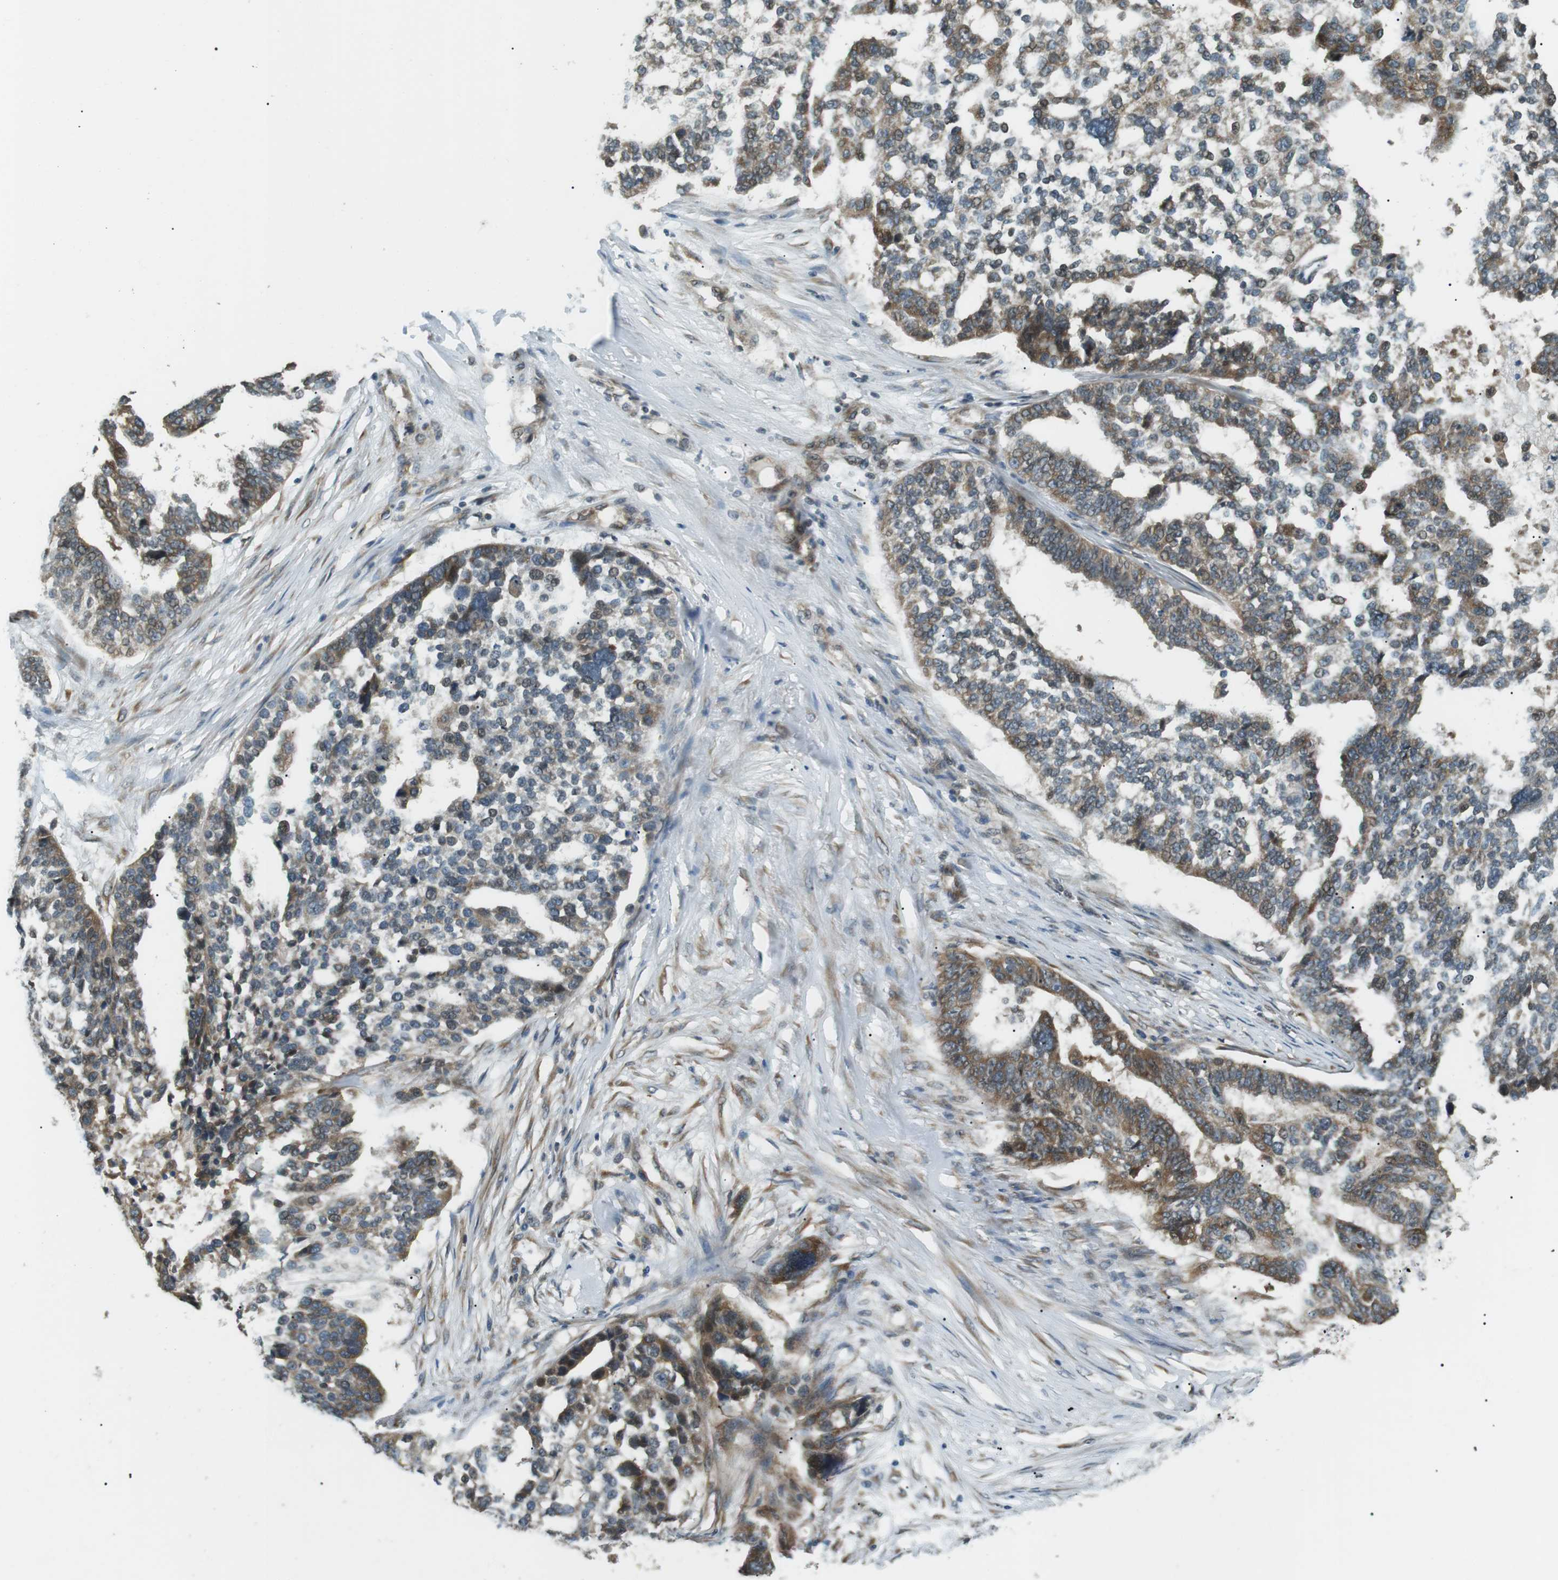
{"staining": {"intensity": "moderate", "quantity": ">75%", "location": "cytoplasmic/membranous"}, "tissue": "ovarian cancer", "cell_type": "Tumor cells", "image_type": "cancer", "snomed": [{"axis": "morphology", "description": "Cystadenocarcinoma, serous, NOS"}, {"axis": "topography", "description": "Ovary"}], "caption": "Immunohistochemical staining of serous cystadenocarcinoma (ovarian) shows medium levels of moderate cytoplasmic/membranous staining in approximately >75% of tumor cells.", "gene": "TMEM74", "patient": {"sex": "female", "age": 59}}